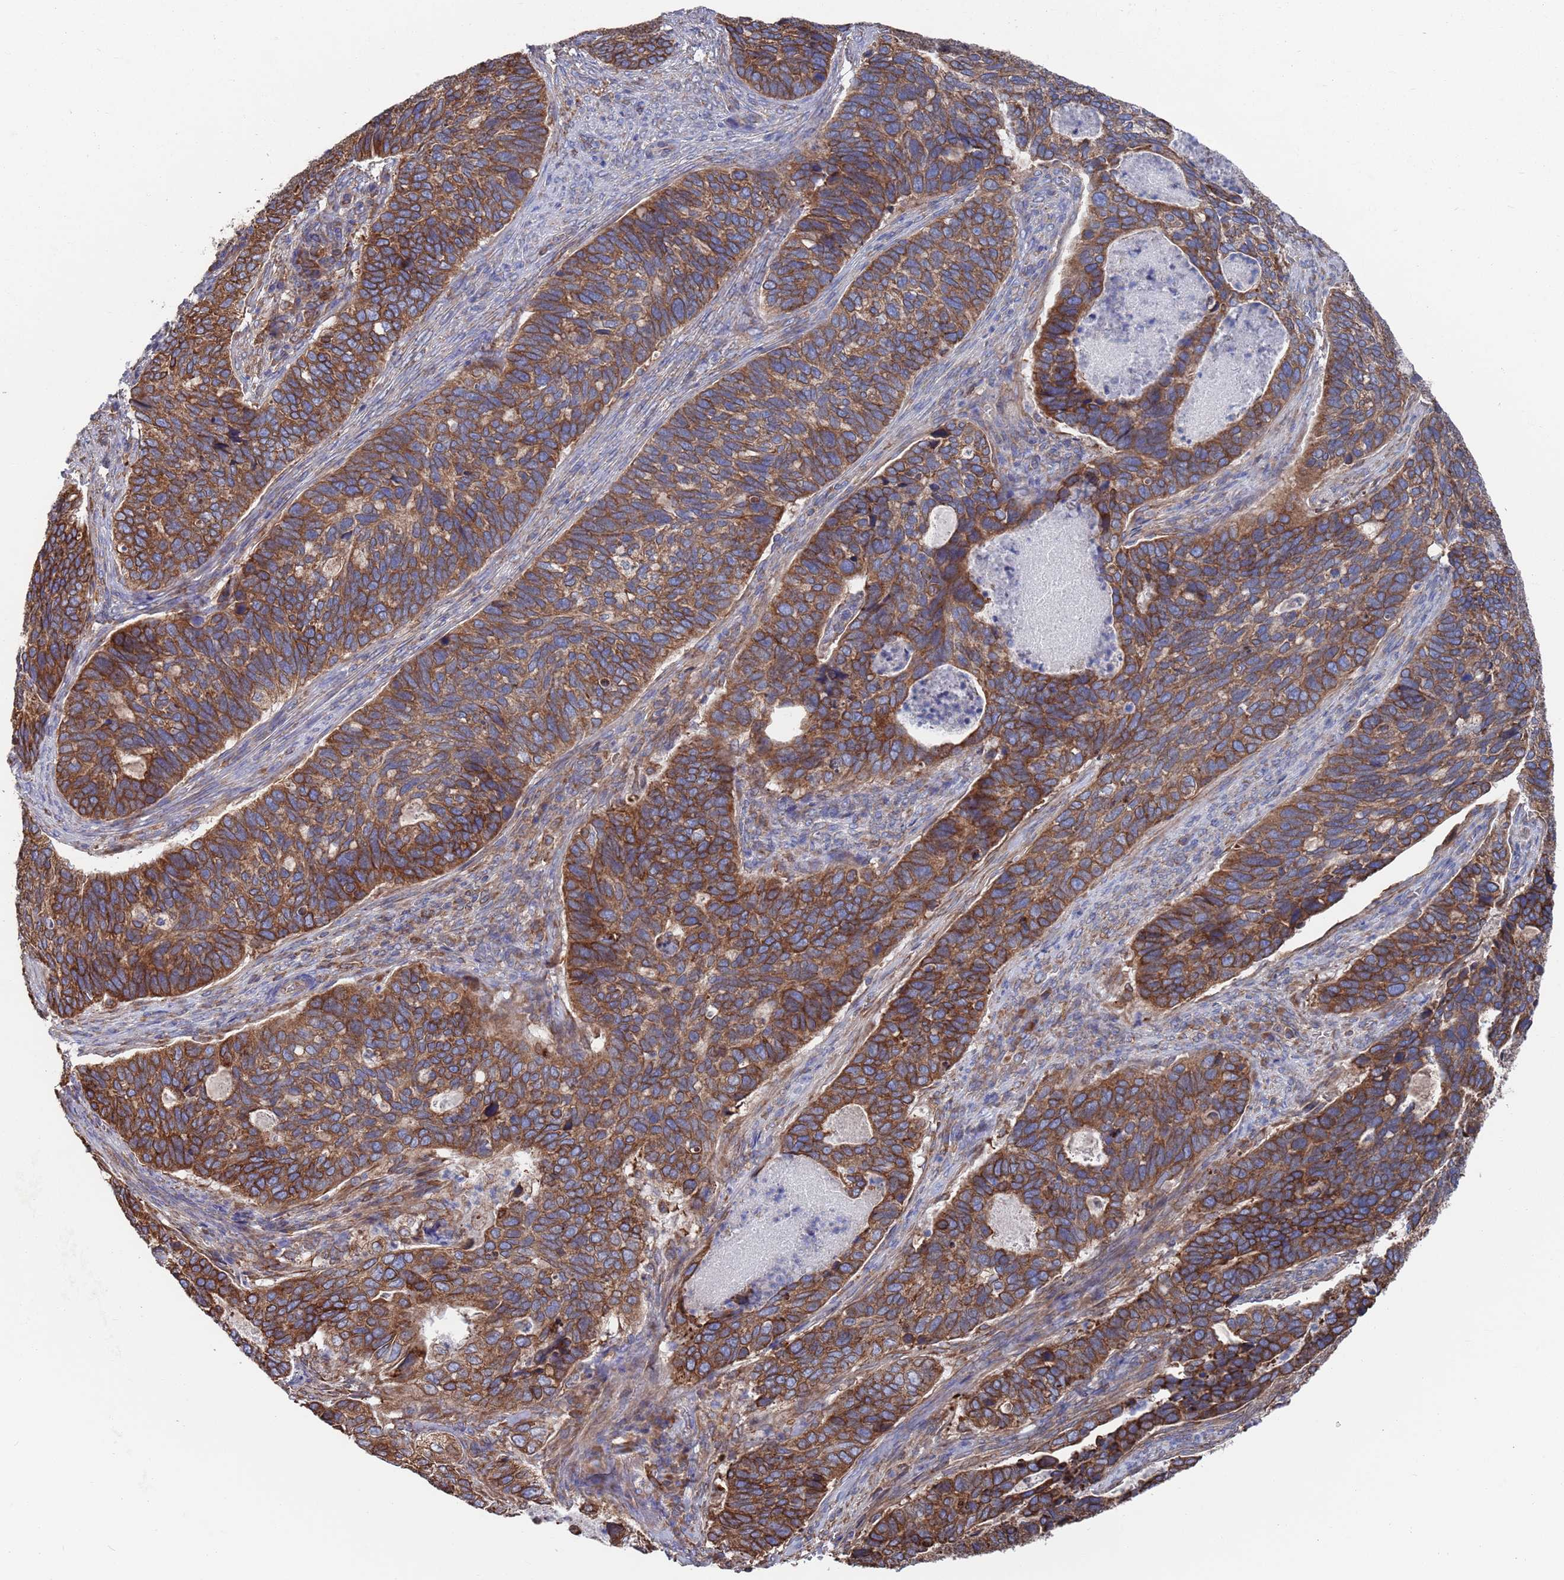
{"staining": {"intensity": "moderate", "quantity": ">75%", "location": "cytoplasmic/membranous"}, "tissue": "cervical cancer", "cell_type": "Tumor cells", "image_type": "cancer", "snomed": [{"axis": "morphology", "description": "Squamous cell carcinoma, NOS"}, {"axis": "topography", "description": "Cervix"}], "caption": "Immunohistochemistry of human cervical cancer displays medium levels of moderate cytoplasmic/membranous positivity in about >75% of tumor cells.", "gene": "GID8", "patient": {"sex": "female", "age": 38}}